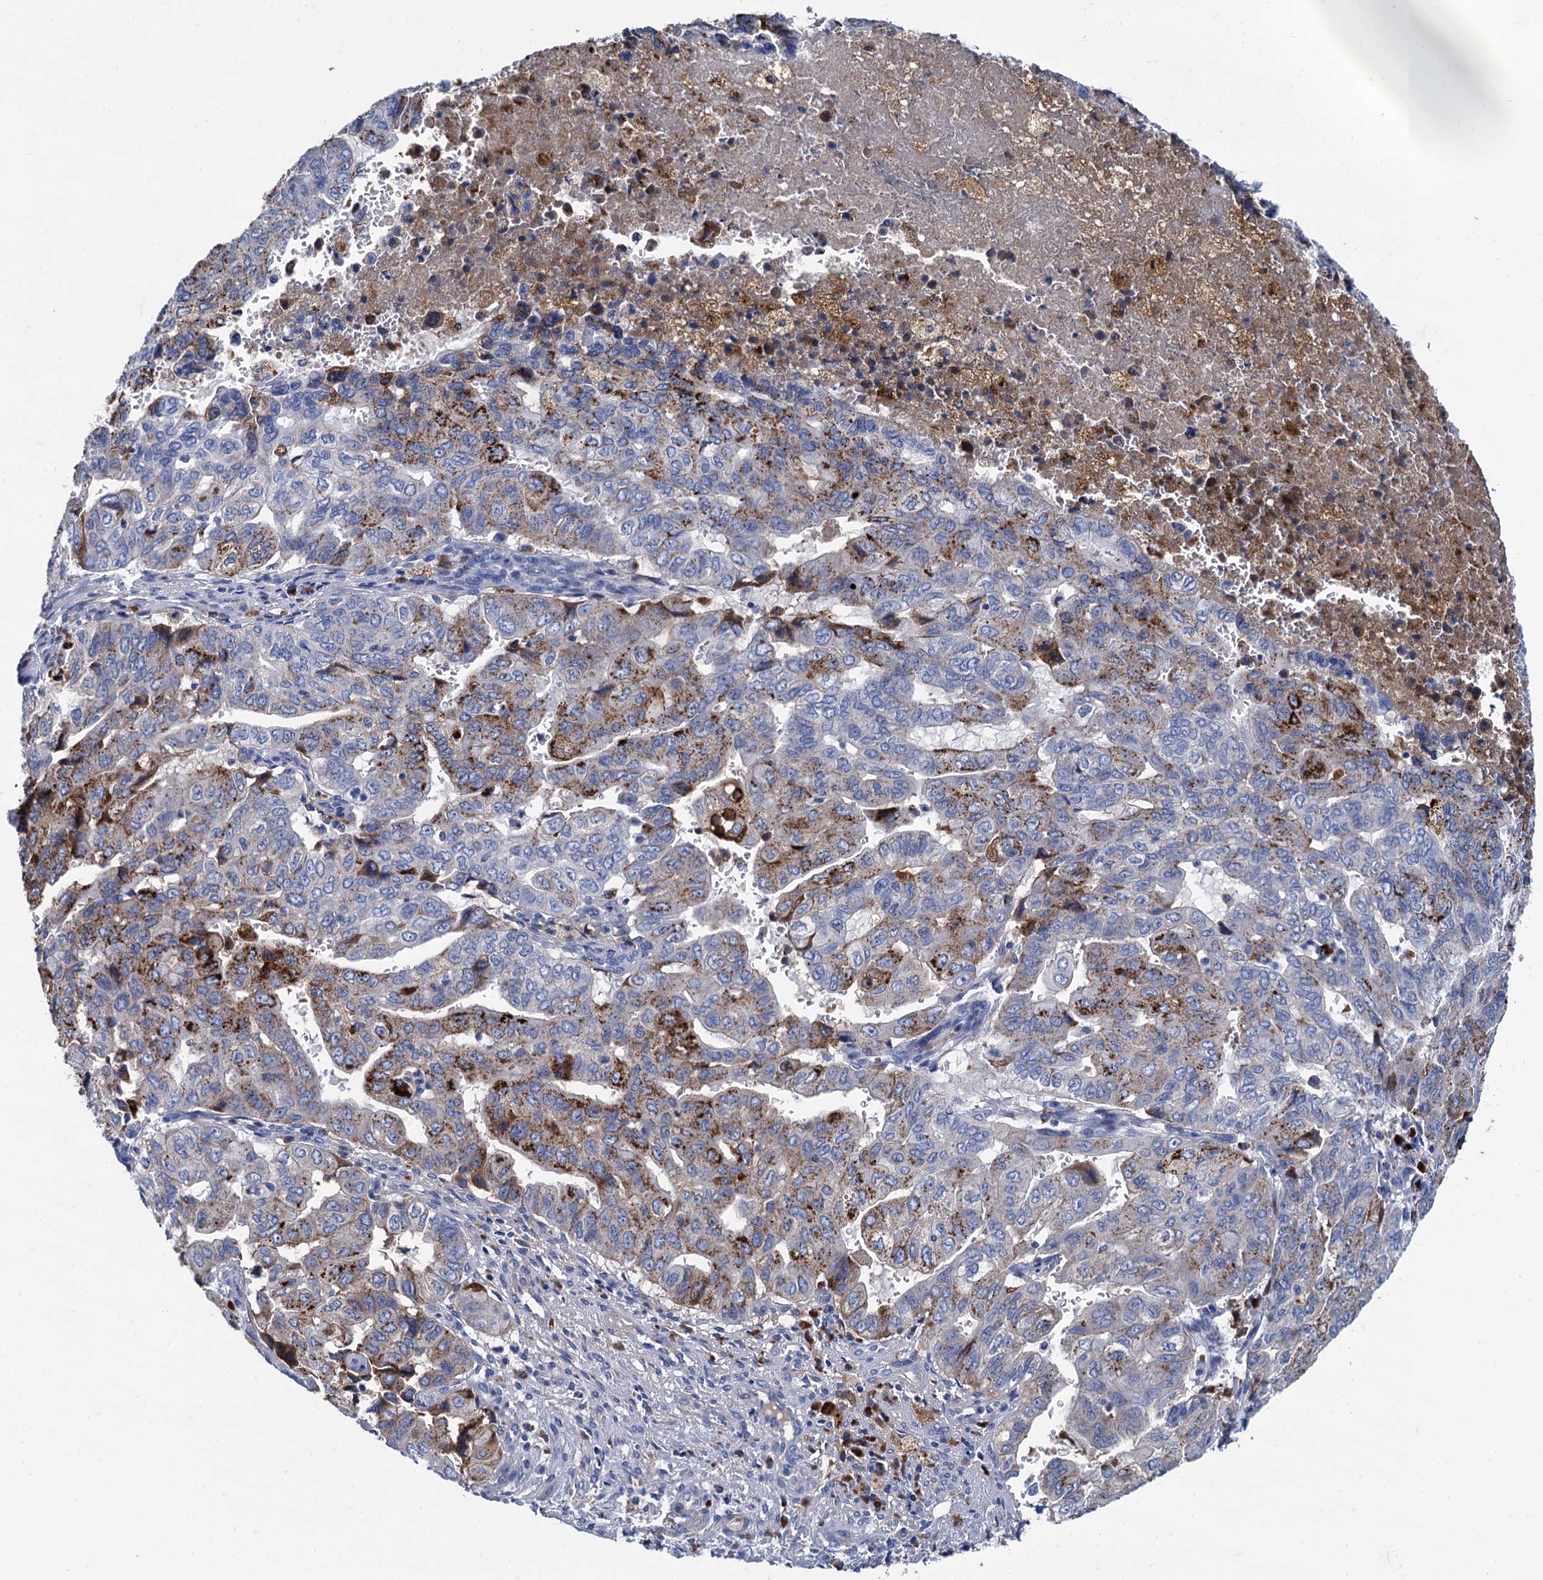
{"staining": {"intensity": "moderate", "quantity": "25%-75%", "location": "cytoplasmic/membranous"}, "tissue": "pancreatic cancer", "cell_type": "Tumor cells", "image_type": "cancer", "snomed": [{"axis": "morphology", "description": "Adenocarcinoma, NOS"}, {"axis": "topography", "description": "Pancreas"}], "caption": "Protein staining by IHC shows moderate cytoplasmic/membranous staining in about 25%-75% of tumor cells in pancreatic adenocarcinoma.", "gene": "APOD", "patient": {"sex": "male", "age": 51}}